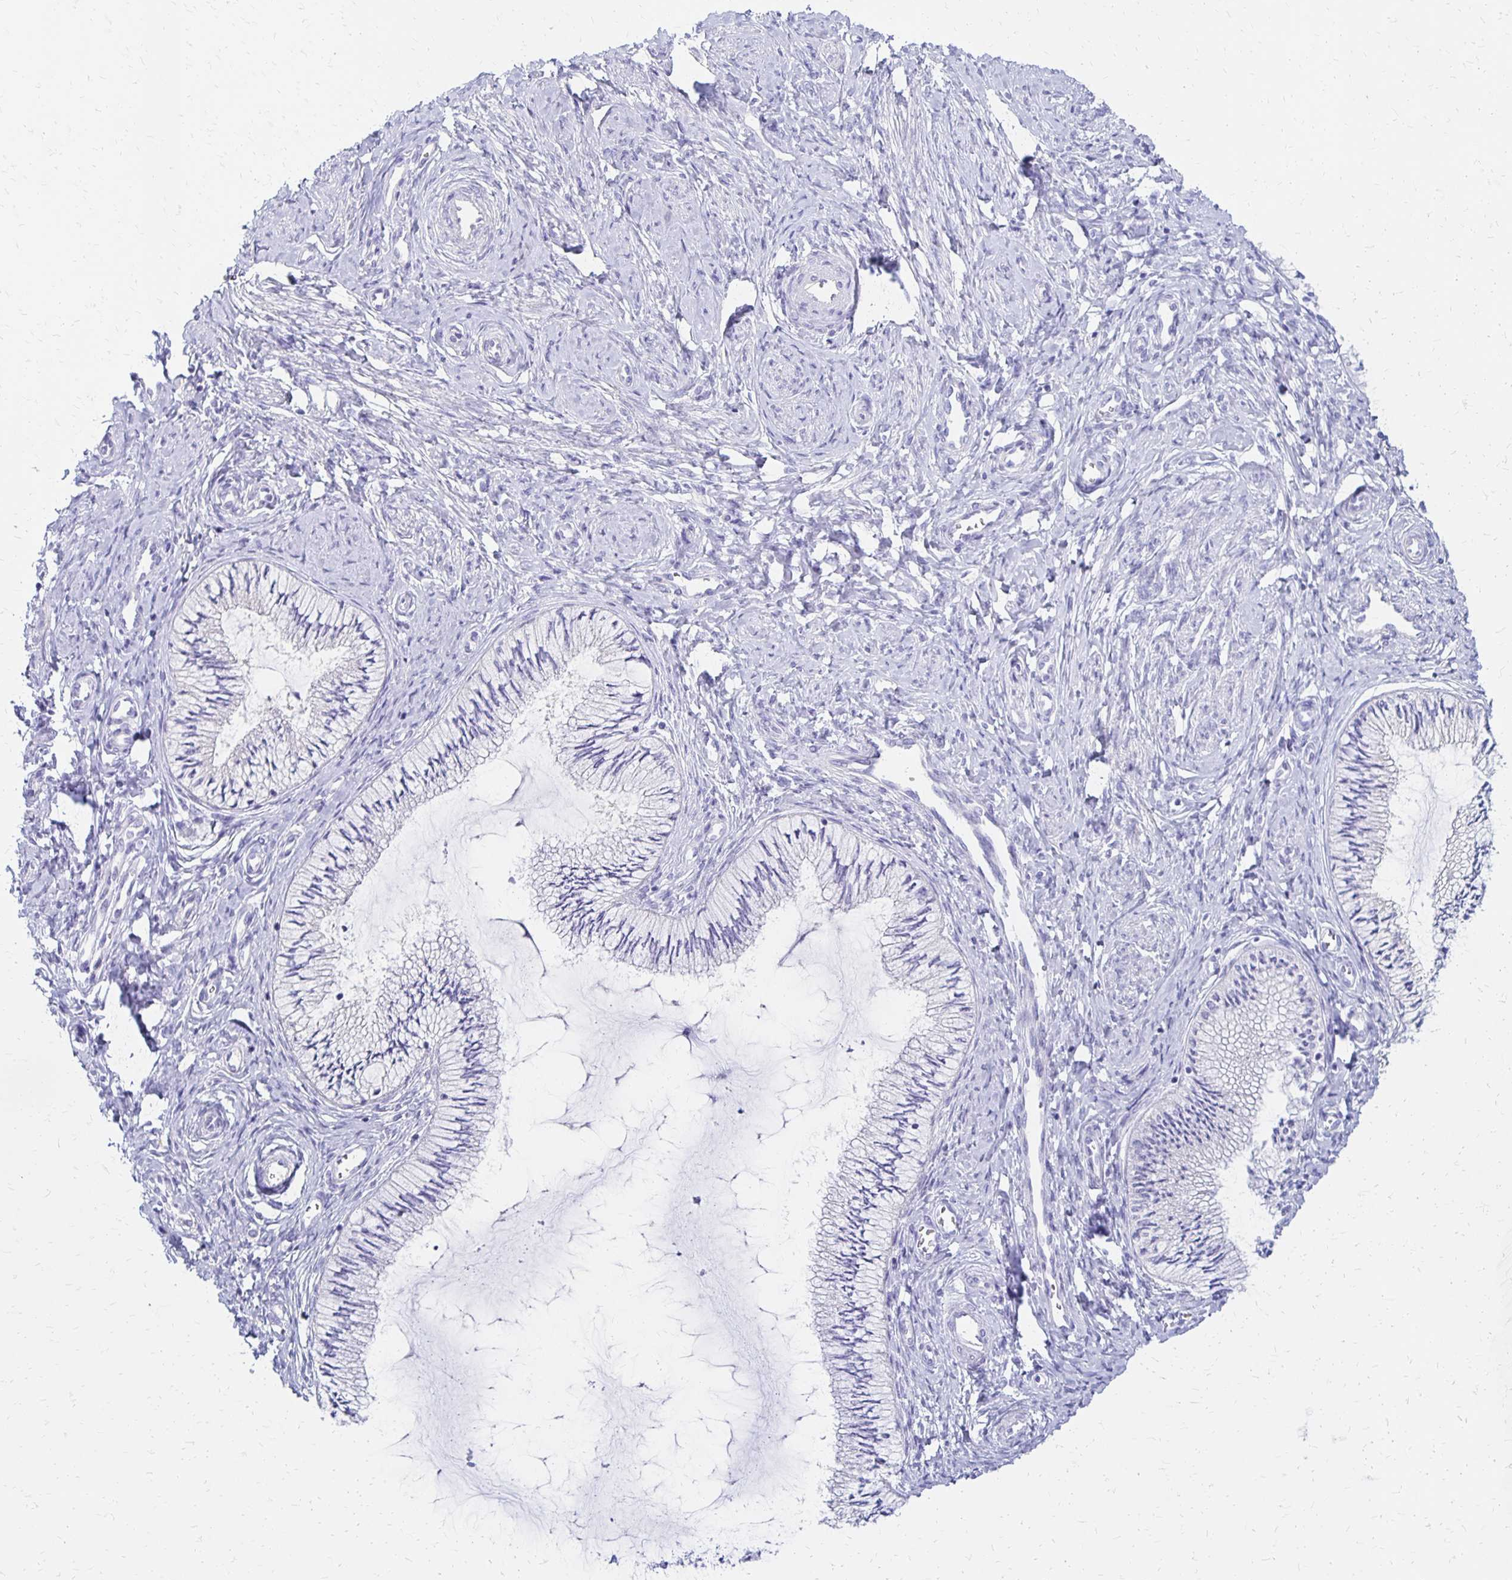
{"staining": {"intensity": "negative", "quantity": "none", "location": "none"}, "tissue": "cervix", "cell_type": "Glandular cells", "image_type": "normal", "snomed": [{"axis": "morphology", "description": "Normal tissue, NOS"}, {"axis": "topography", "description": "Cervix"}], "caption": "Immunohistochemical staining of unremarkable cervix displays no significant positivity in glandular cells.", "gene": "FNTB", "patient": {"sex": "female", "age": 24}}